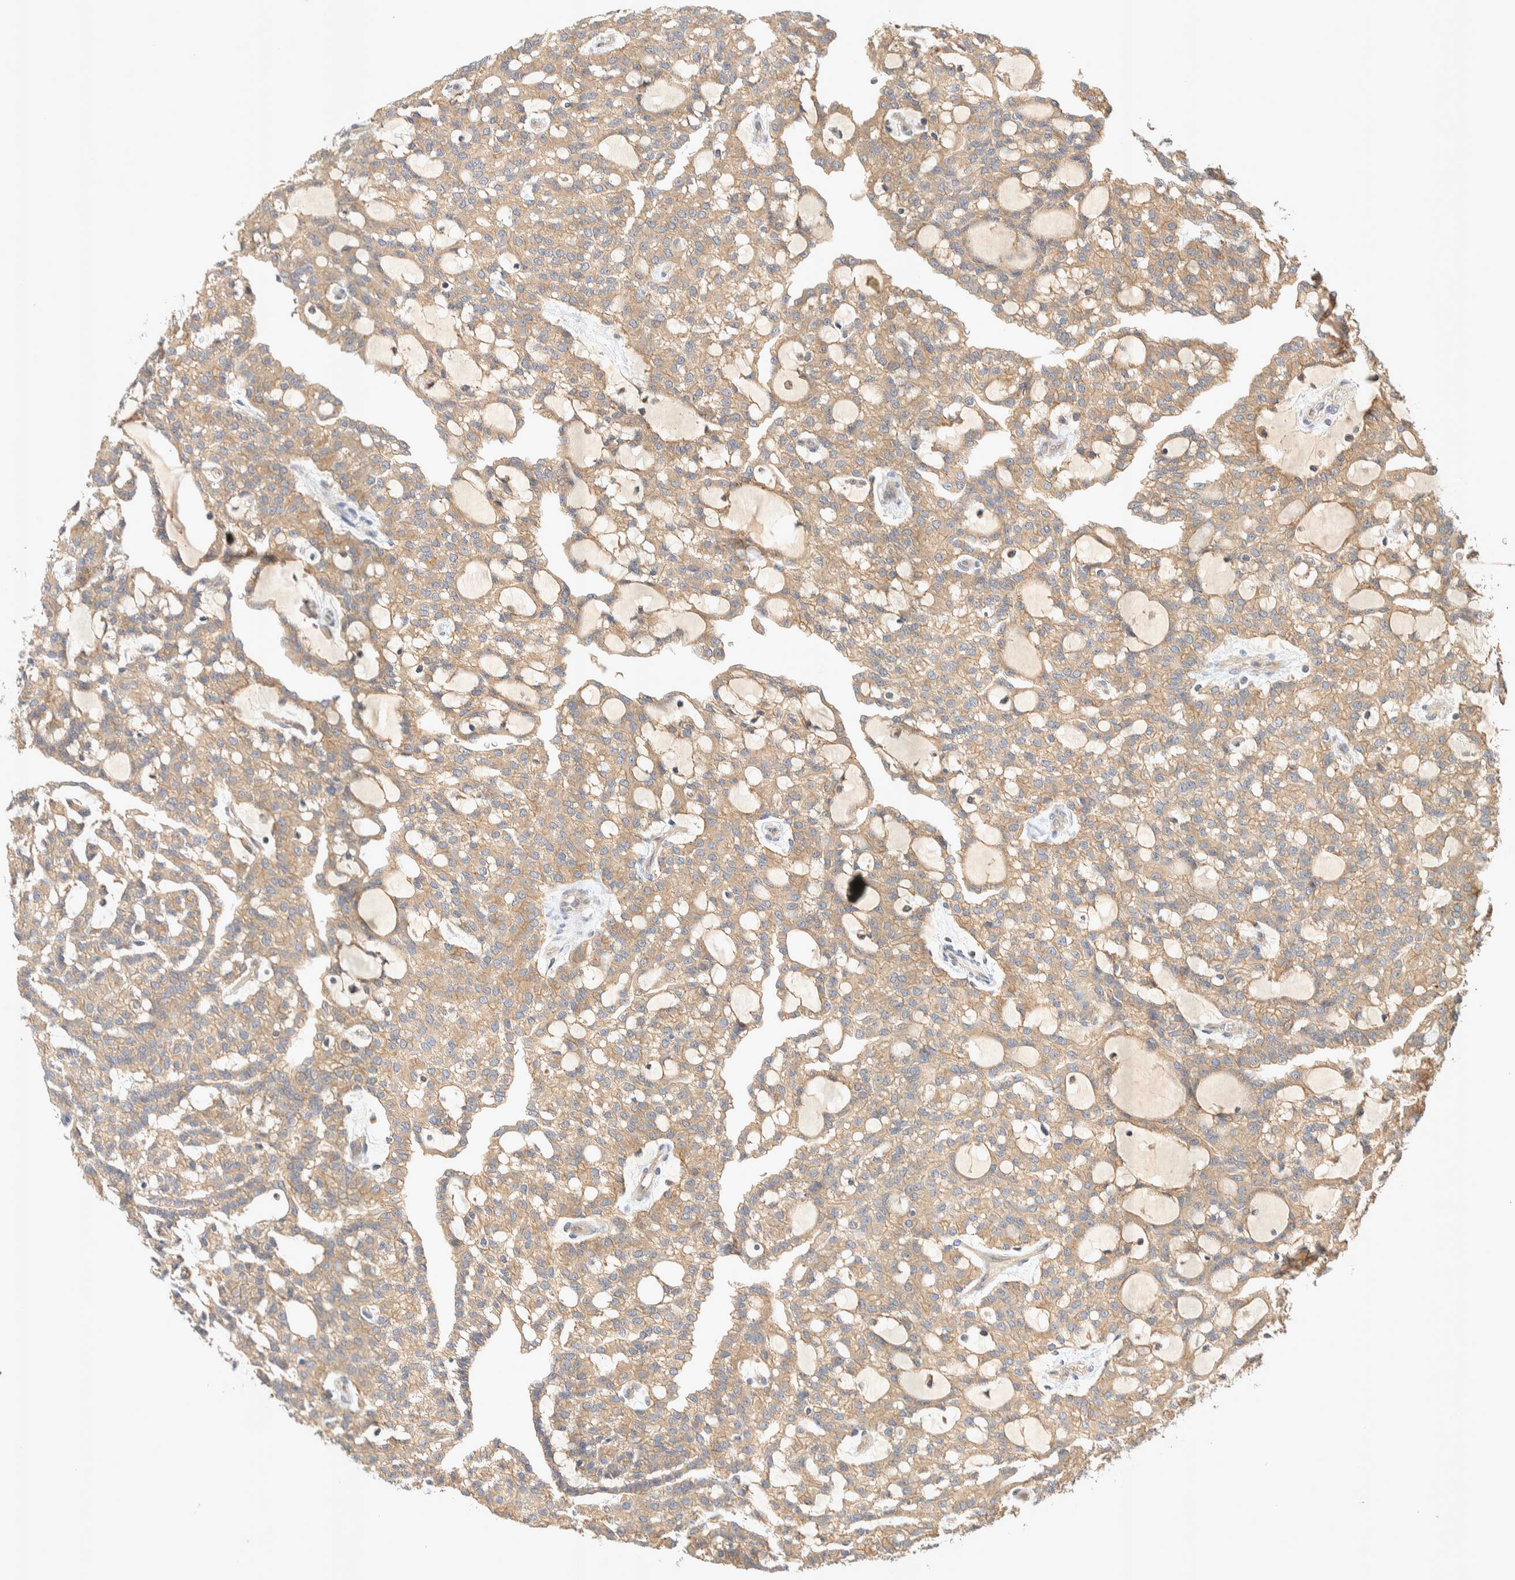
{"staining": {"intensity": "weak", "quantity": ">75%", "location": "cytoplasmic/membranous"}, "tissue": "renal cancer", "cell_type": "Tumor cells", "image_type": "cancer", "snomed": [{"axis": "morphology", "description": "Adenocarcinoma, NOS"}, {"axis": "topography", "description": "Kidney"}], "caption": "Protein expression by immunohistochemistry (IHC) displays weak cytoplasmic/membranous positivity in approximately >75% of tumor cells in adenocarcinoma (renal).", "gene": "PXK", "patient": {"sex": "male", "age": 63}}